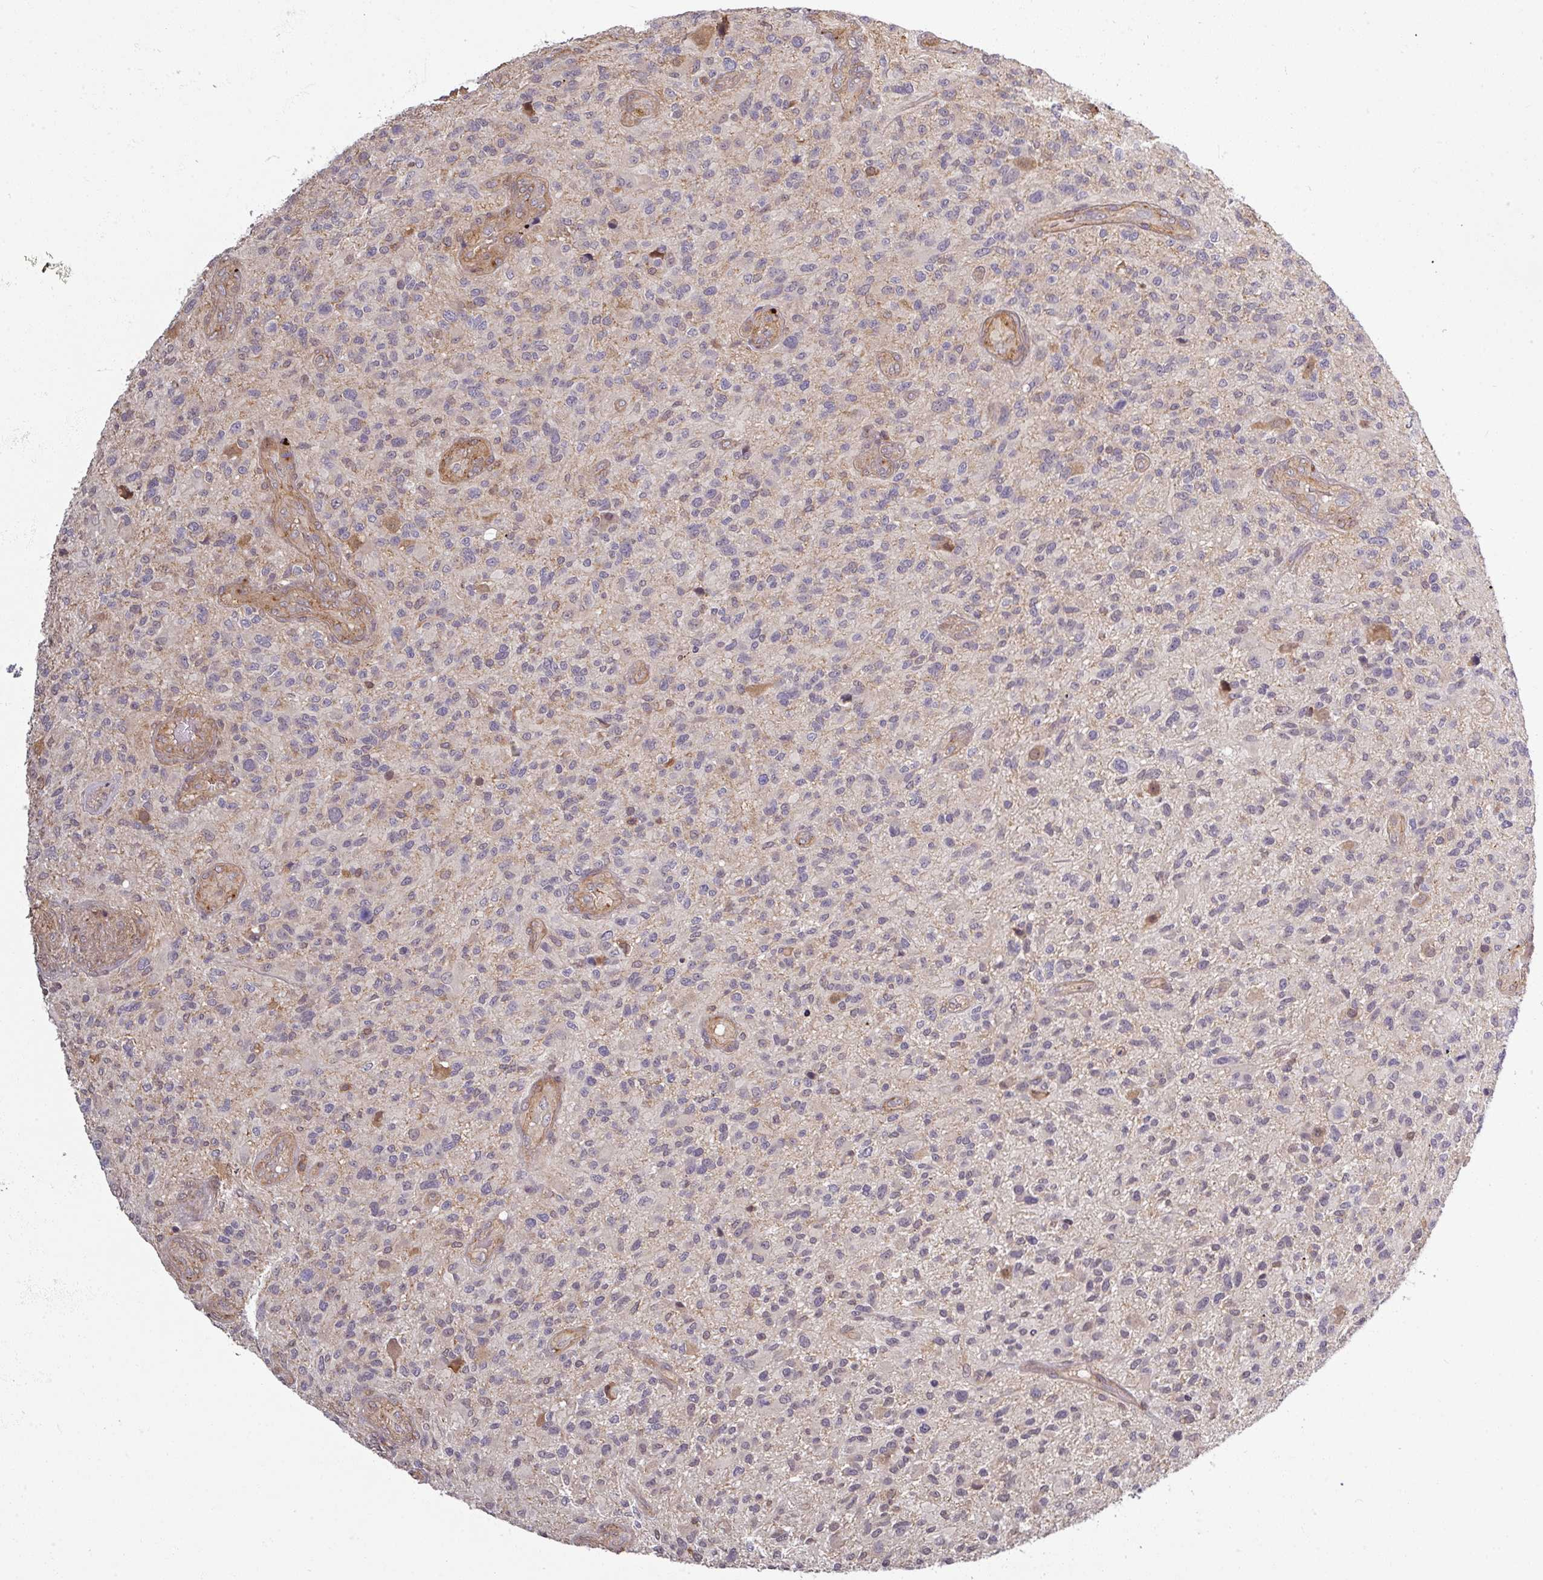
{"staining": {"intensity": "weak", "quantity": "<25%", "location": "cytoplasmic/membranous"}, "tissue": "glioma", "cell_type": "Tumor cells", "image_type": "cancer", "snomed": [{"axis": "morphology", "description": "Glioma, malignant, High grade"}, {"axis": "topography", "description": "Brain"}], "caption": "Immunohistochemistry of human glioma exhibits no positivity in tumor cells.", "gene": "TUSC3", "patient": {"sex": "male", "age": 47}}